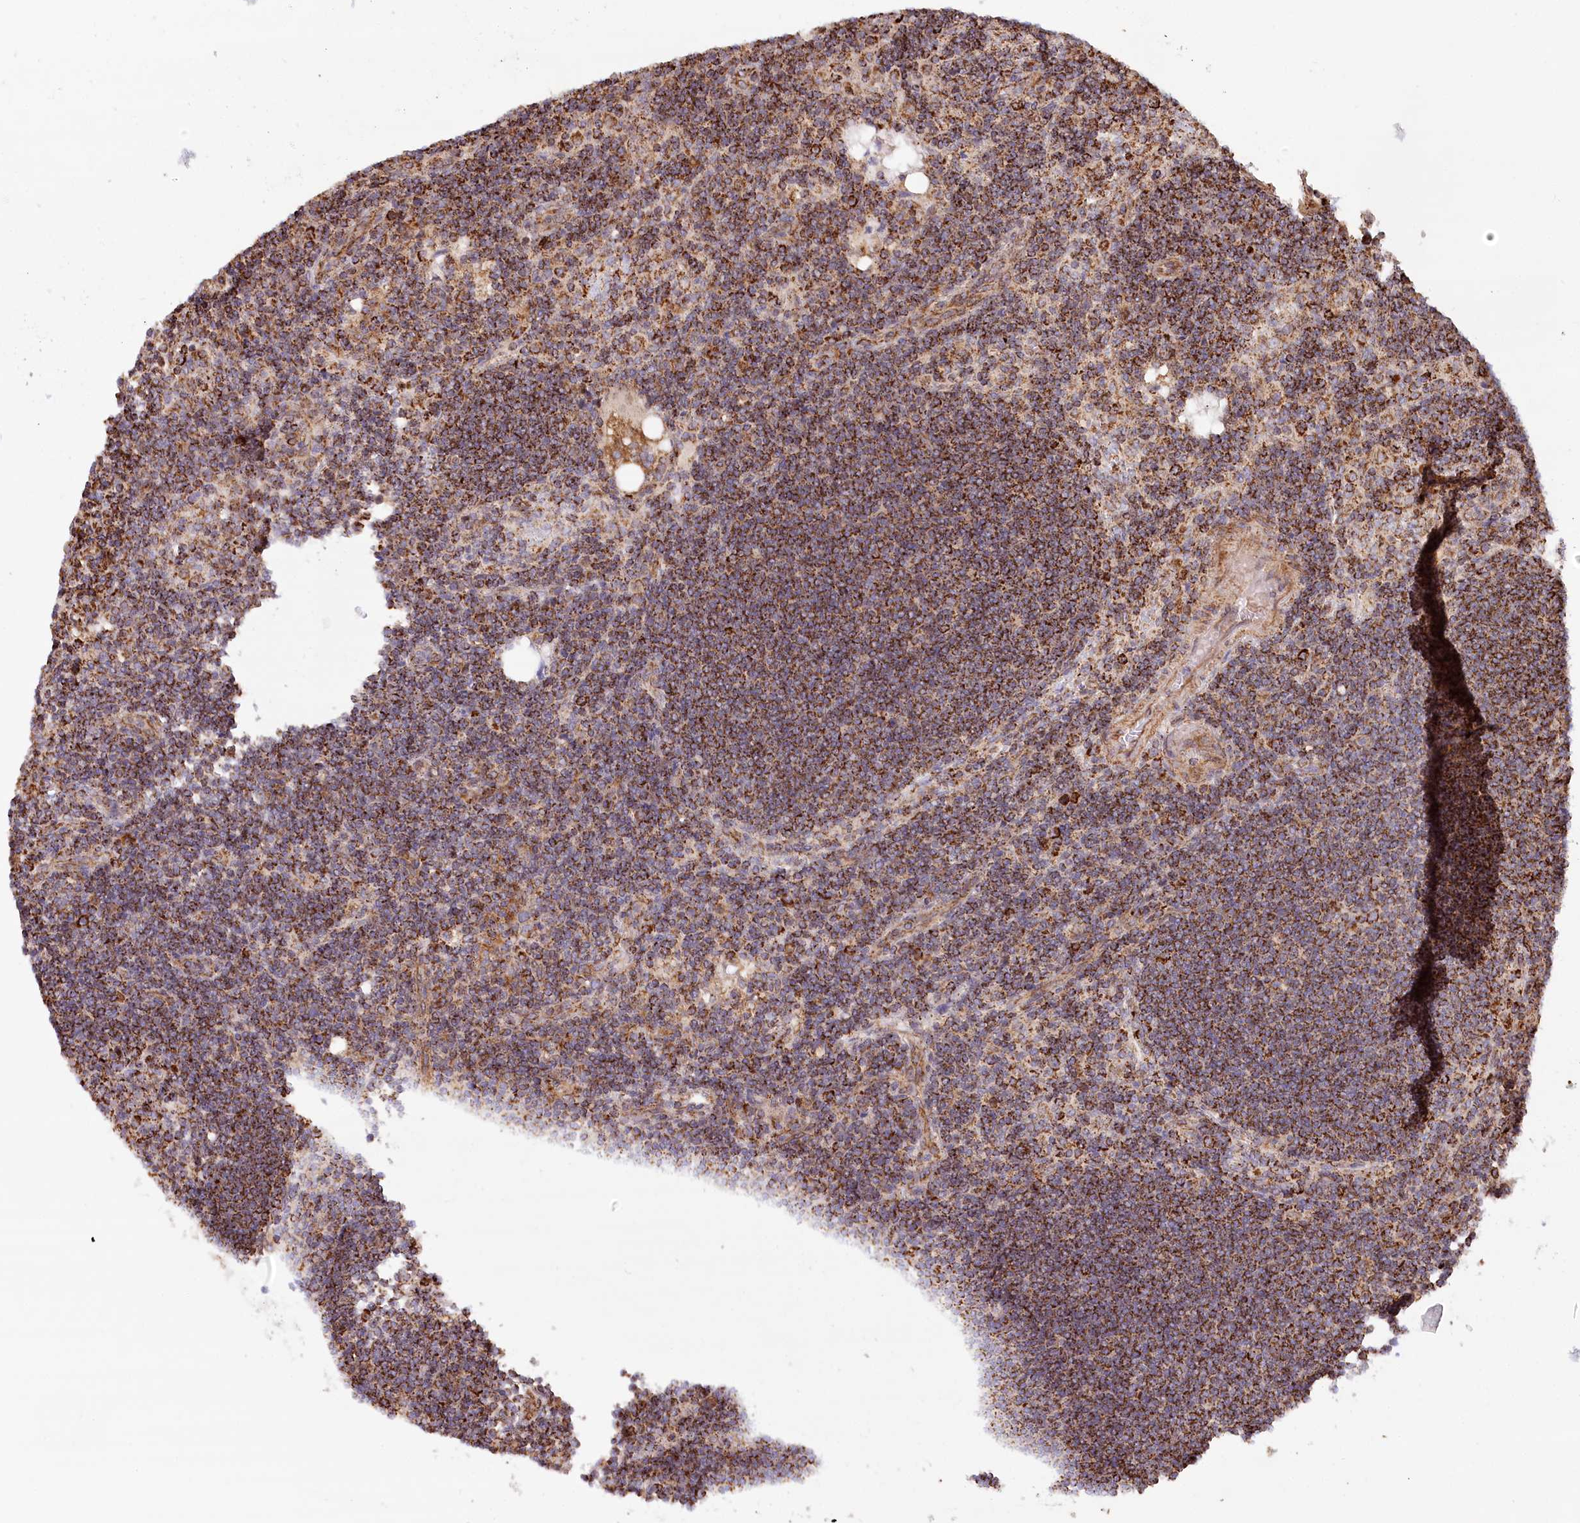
{"staining": {"intensity": "strong", "quantity": ">75%", "location": "cytoplasmic/membranous"}, "tissue": "lymph node", "cell_type": "Germinal center cells", "image_type": "normal", "snomed": [{"axis": "morphology", "description": "Normal tissue, NOS"}, {"axis": "topography", "description": "Lymph node"}], "caption": "Germinal center cells show strong cytoplasmic/membranous staining in about >75% of cells in benign lymph node.", "gene": "UMPS", "patient": {"sex": "male", "age": 69}}